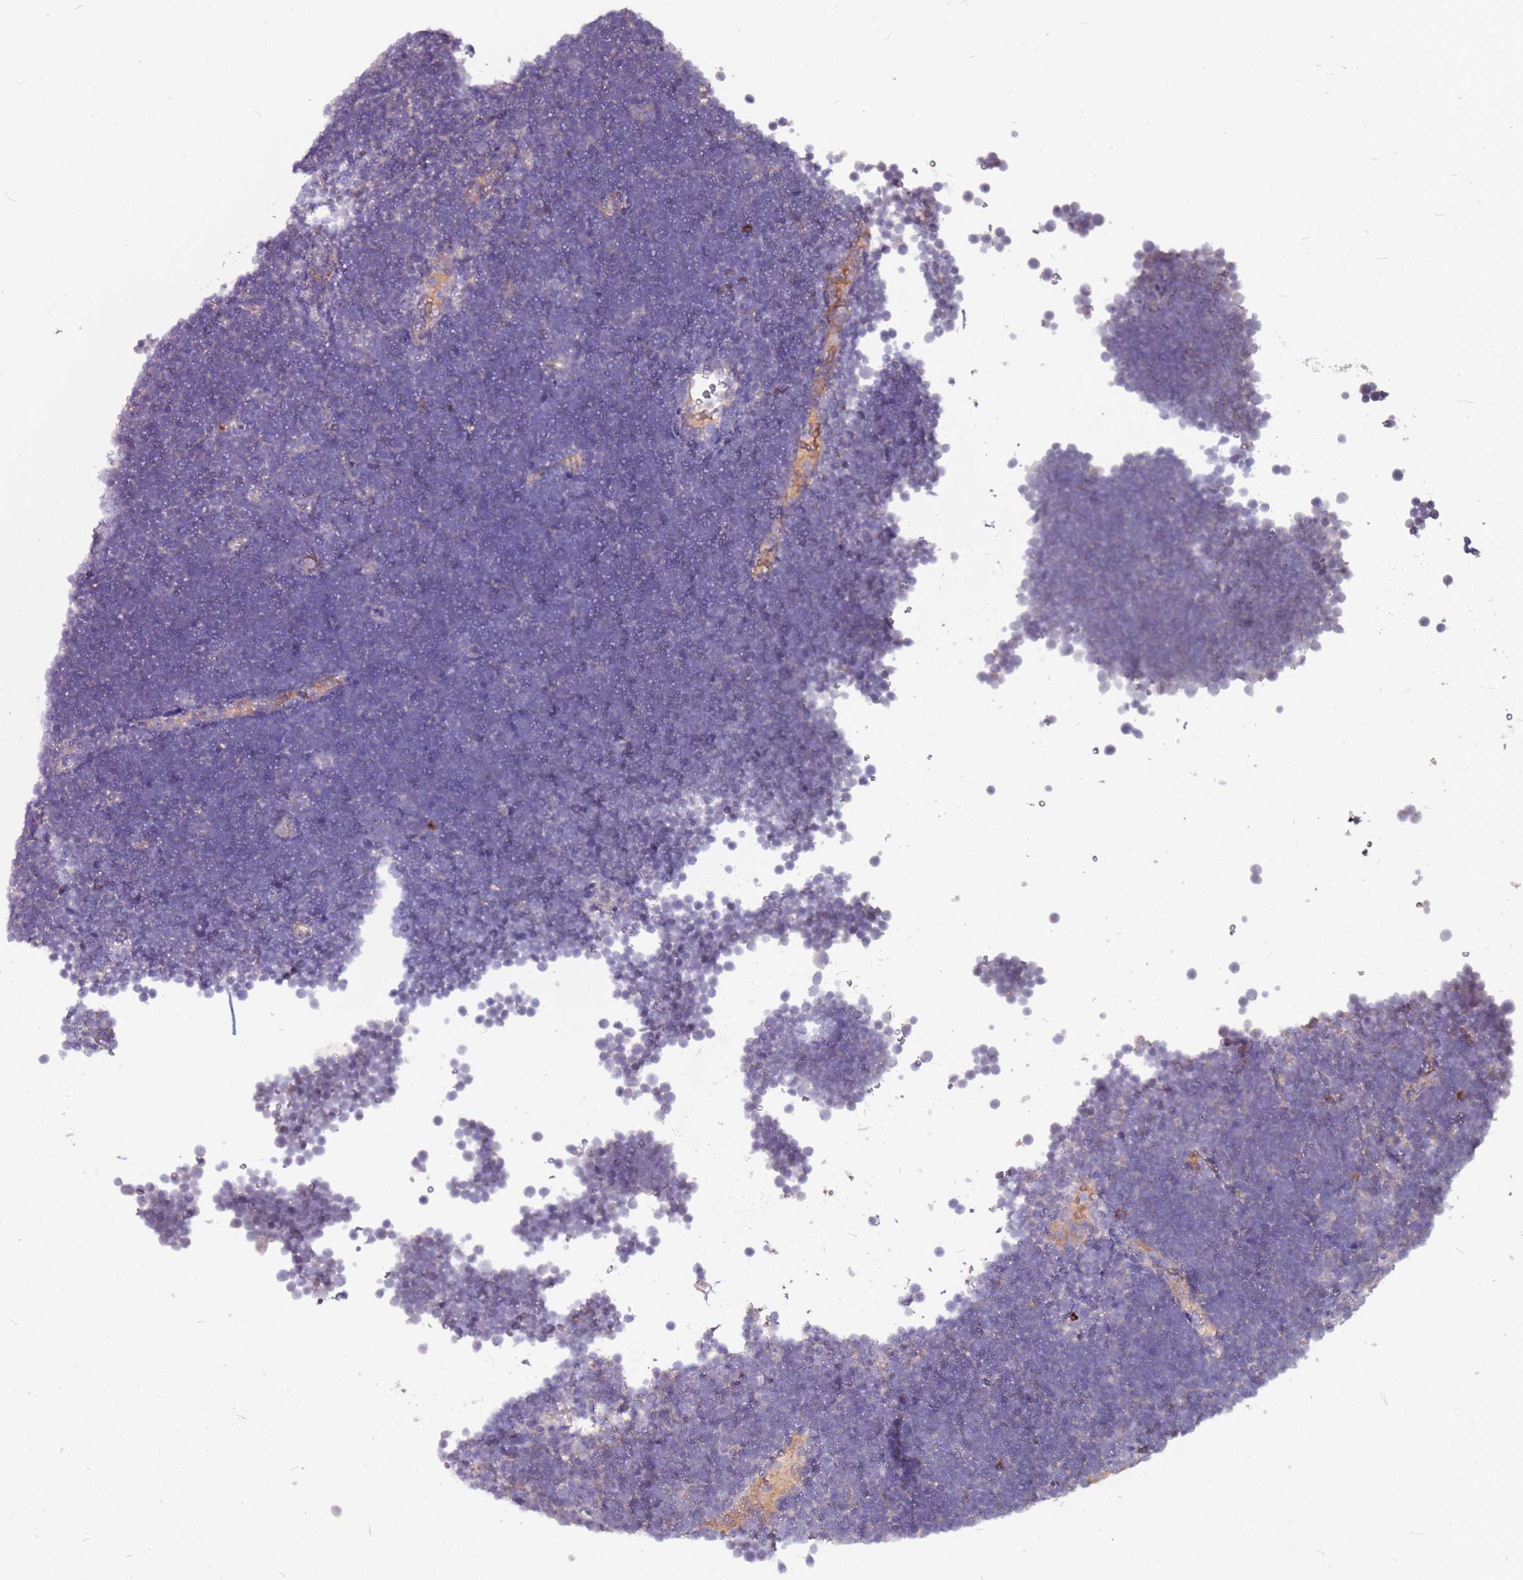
{"staining": {"intensity": "negative", "quantity": "none", "location": "none"}, "tissue": "lymphoma", "cell_type": "Tumor cells", "image_type": "cancer", "snomed": [{"axis": "morphology", "description": "Malignant lymphoma, non-Hodgkin's type, High grade"}, {"axis": "topography", "description": "Lymph node"}], "caption": "Immunohistochemical staining of lymphoma demonstrates no significant positivity in tumor cells. (Stains: DAB IHC with hematoxylin counter stain, Microscopy: brightfield microscopy at high magnification).", "gene": "DCDC2C", "patient": {"sex": "male", "age": 13}}